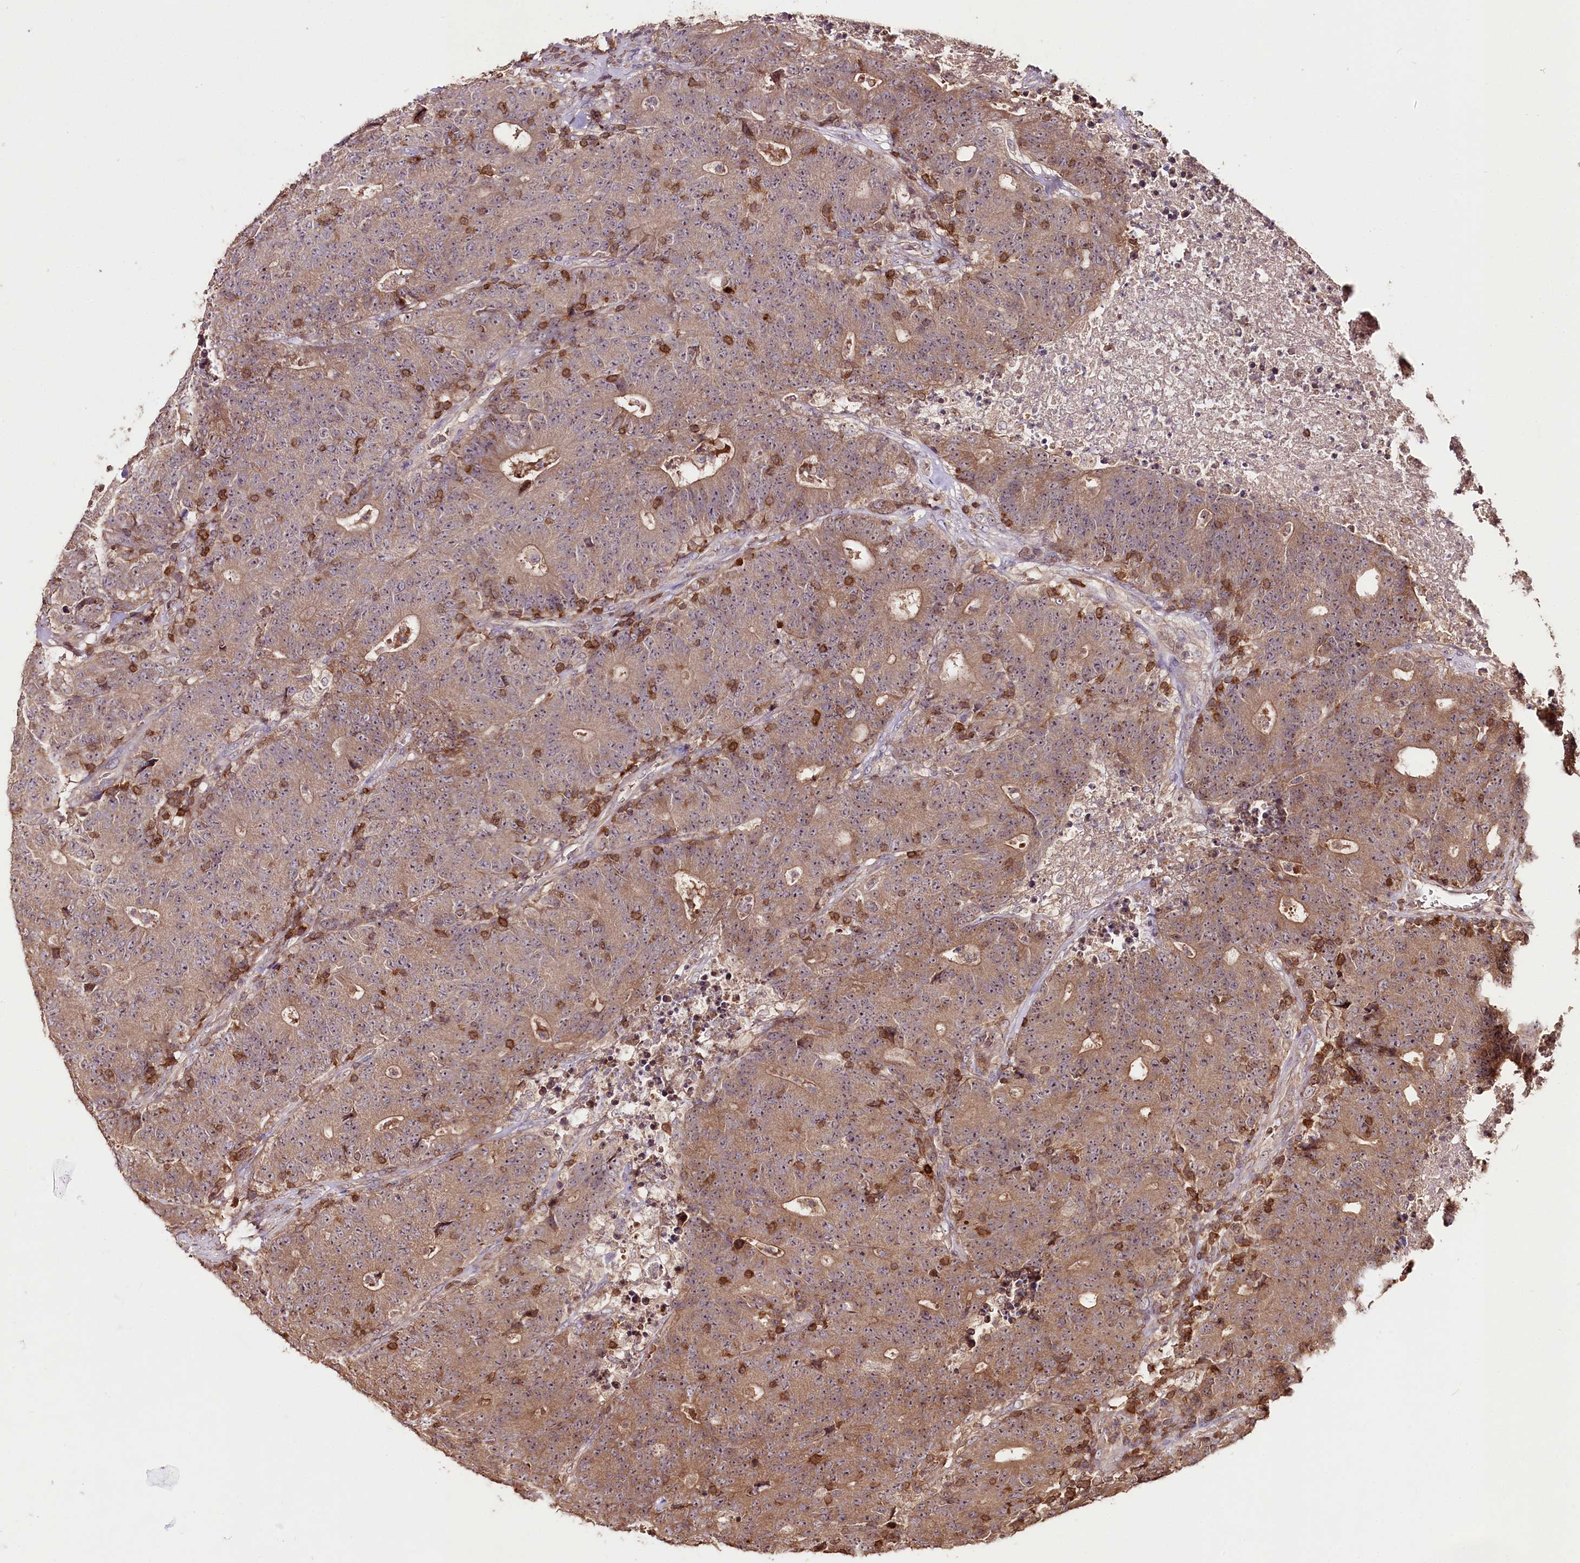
{"staining": {"intensity": "moderate", "quantity": ">75%", "location": "cytoplasmic/membranous"}, "tissue": "colorectal cancer", "cell_type": "Tumor cells", "image_type": "cancer", "snomed": [{"axis": "morphology", "description": "Adenocarcinoma, NOS"}, {"axis": "topography", "description": "Colon"}], "caption": "This photomicrograph demonstrates immunohistochemistry (IHC) staining of human colorectal cancer (adenocarcinoma), with medium moderate cytoplasmic/membranous staining in about >75% of tumor cells.", "gene": "FAM53B", "patient": {"sex": "female", "age": 75}}